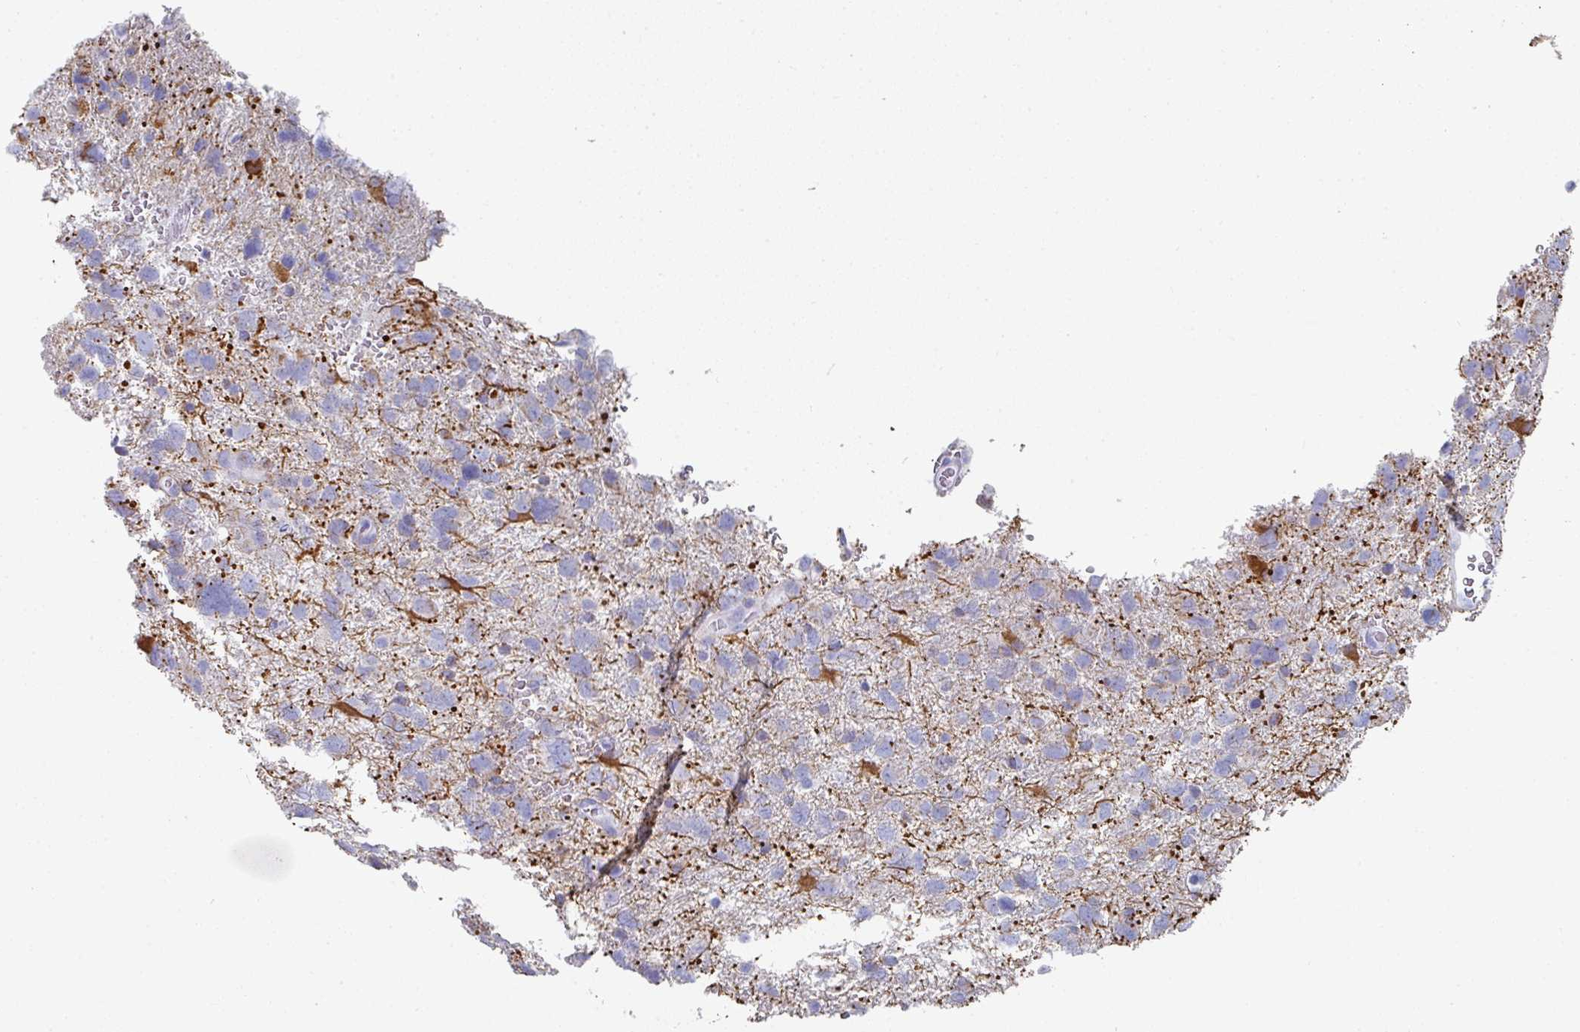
{"staining": {"intensity": "negative", "quantity": "none", "location": "none"}, "tissue": "glioma", "cell_type": "Tumor cells", "image_type": "cancer", "snomed": [{"axis": "morphology", "description": "Glioma, malignant, High grade"}, {"axis": "topography", "description": "Brain"}], "caption": "Human glioma stained for a protein using IHC reveals no expression in tumor cells.", "gene": "SETBP1", "patient": {"sex": "male", "age": 61}}